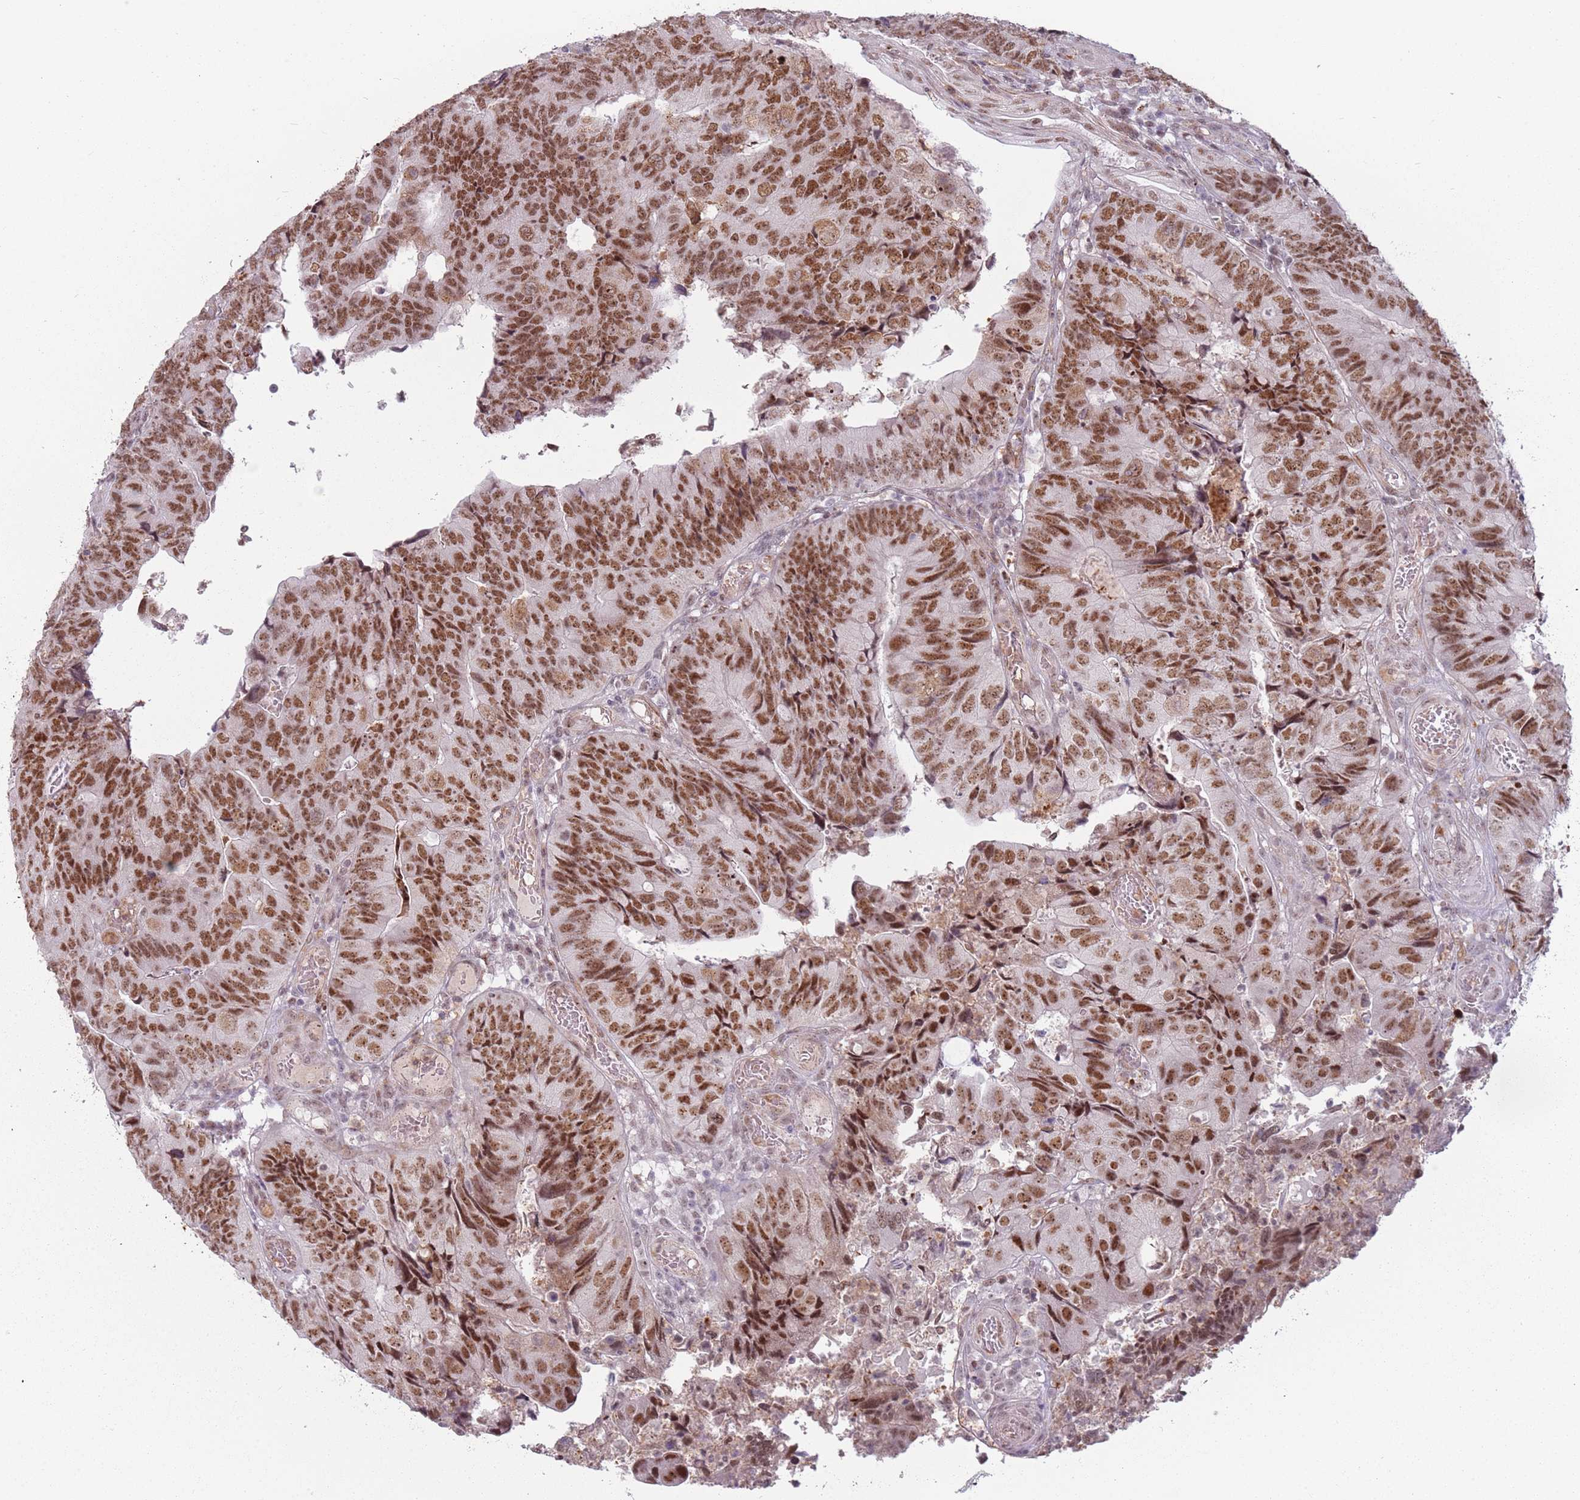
{"staining": {"intensity": "moderate", "quantity": ">75%", "location": "nuclear"}, "tissue": "colorectal cancer", "cell_type": "Tumor cells", "image_type": "cancer", "snomed": [{"axis": "morphology", "description": "Adenocarcinoma, NOS"}, {"axis": "topography", "description": "Colon"}], "caption": "Brown immunohistochemical staining in colorectal cancer displays moderate nuclear positivity in about >75% of tumor cells.", "gene": "REXO4", "patient": {"sex": "female", "age": 67}}